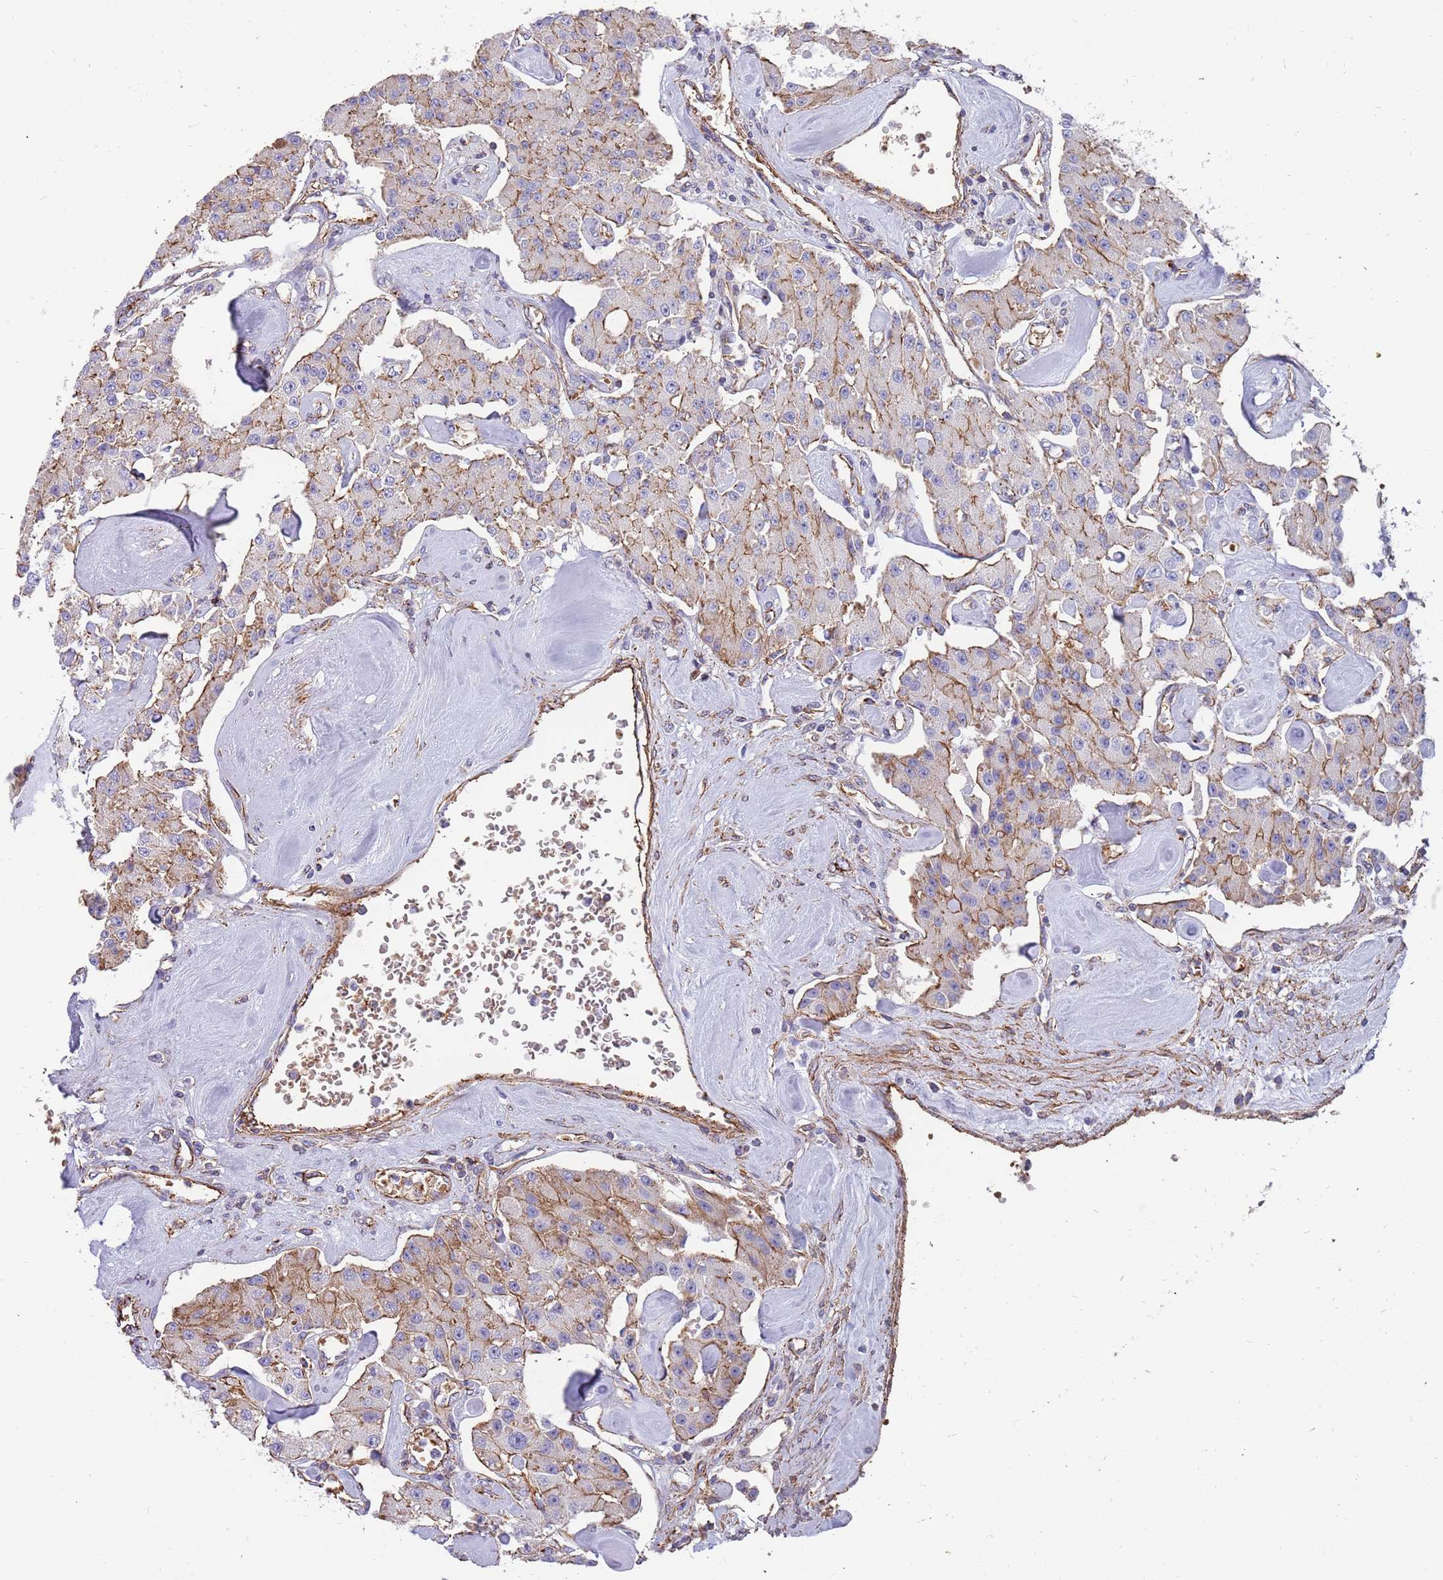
{"staining": {"intensity": "weak", "quantity": ">75%", "location": "cytoplasmic/membranous"}, "tissue": "carcinoid", "cell_type": "Tumor cells", "image_type": "cancer", "snomed": [{"axis": "morphology", "description": "Carcinoid, malignant, NOS"}, {"axis": "topography", "description": "Pancreas"}], "caption": "There is low levels of weak cytoplasmic/membranous staining in tumor cells of carcinoid, as demonstrated by immunohistochemical staining (brown color).", "gene": "GFRAL", "patient": {"sex": "male", "age": 41}}